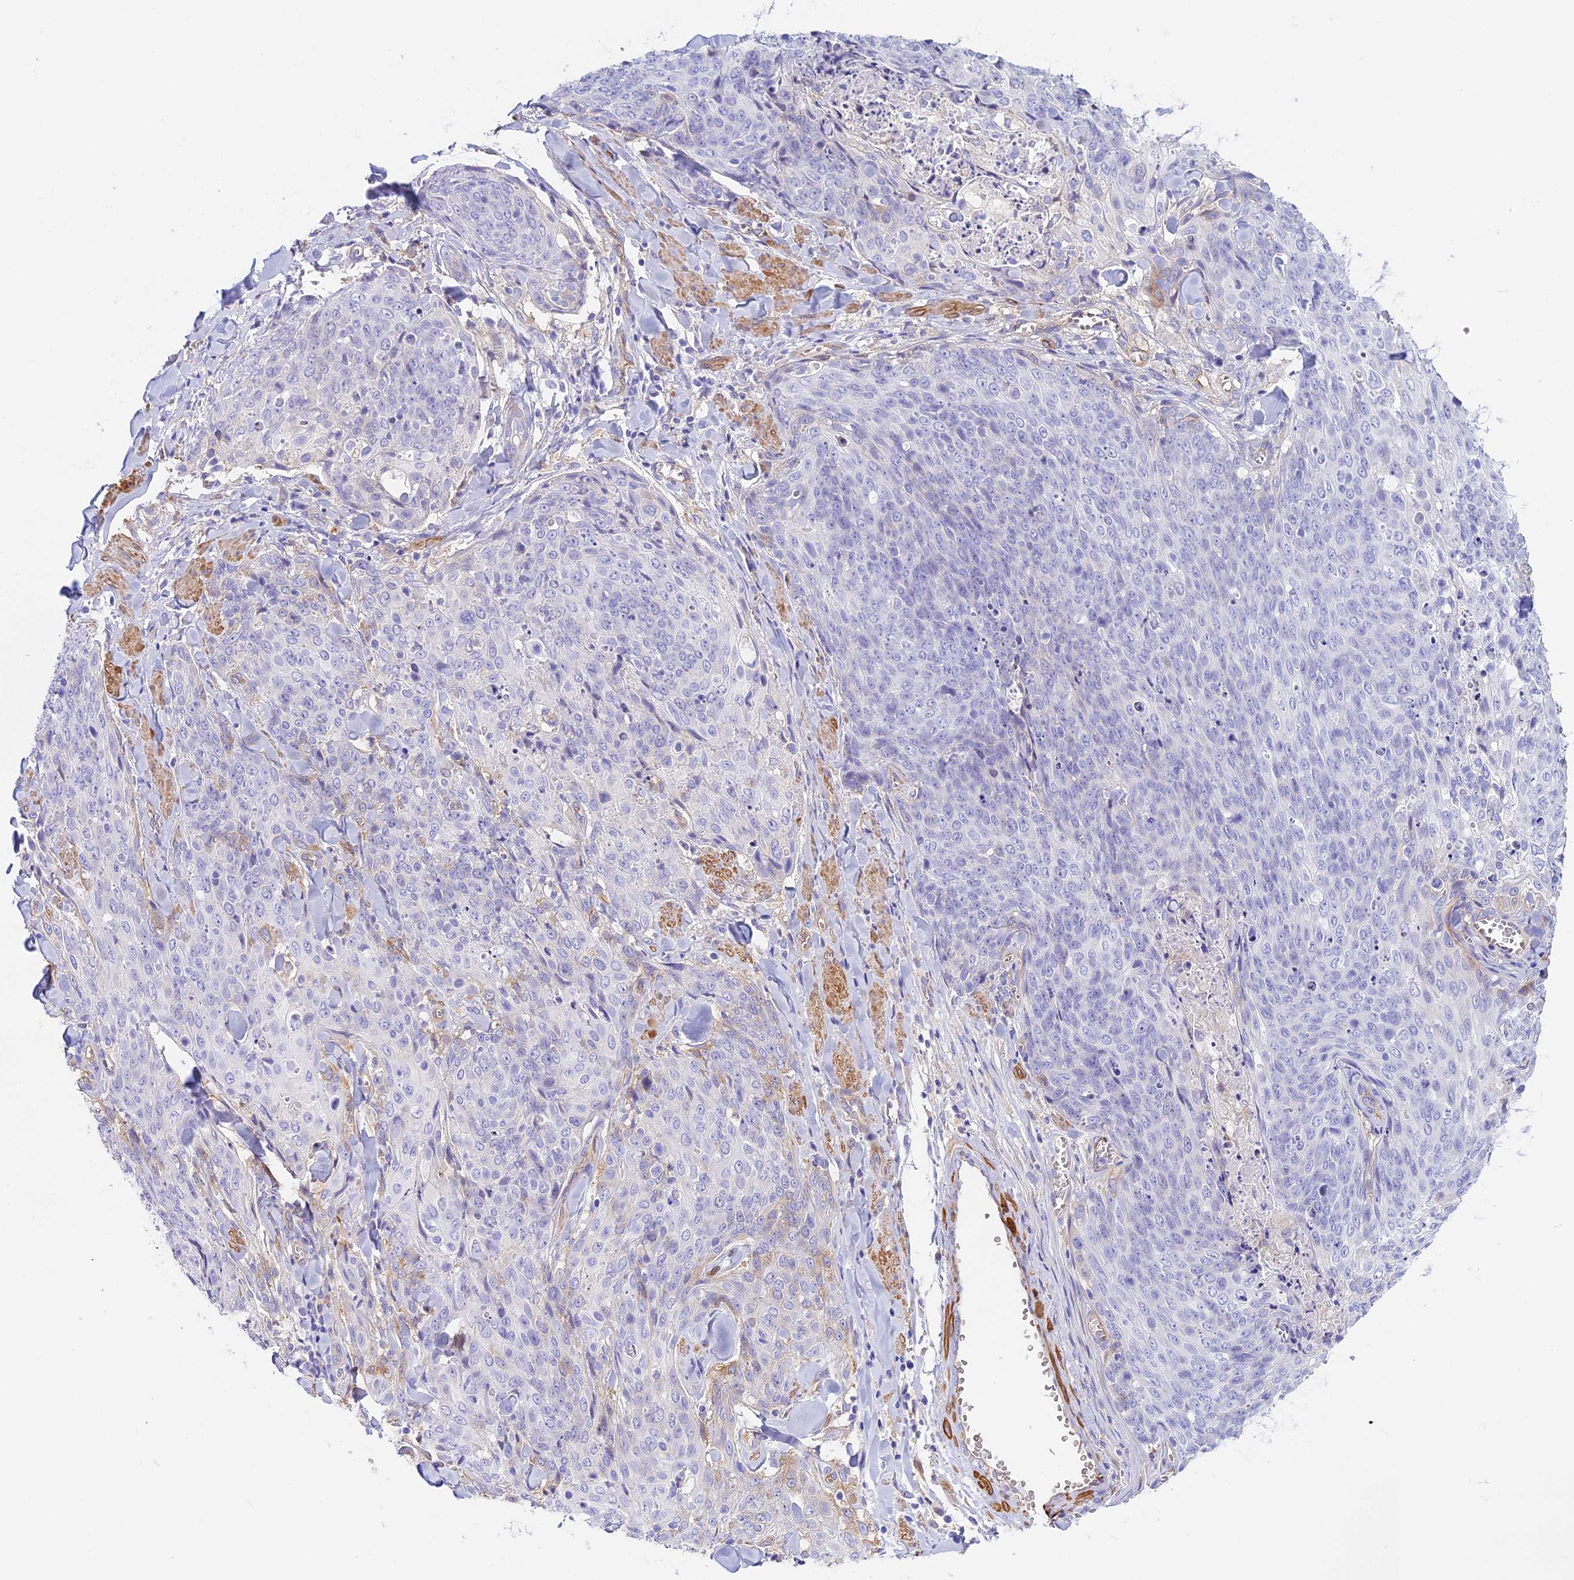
{"staining": {"intensity": "negative", "quantity": "none", "location": "none"}, "tissue": "skin cancer", "cell_type": "Tumor cells", "image_type": "cancer", "snomed": [{"axis": "morphology", "description": "Squamous cell carcinoma, NOS"}, {"axis": "topography", "description": "Skin"}, {"axis": "topography", "description": "Vulva"}], "caption": "An image of human skin cancer (squamous cell carcinoma) is negative for staining in tumor cells.", "gene": "HOMER3", "patient": {"sex": "female", "age": 85}}